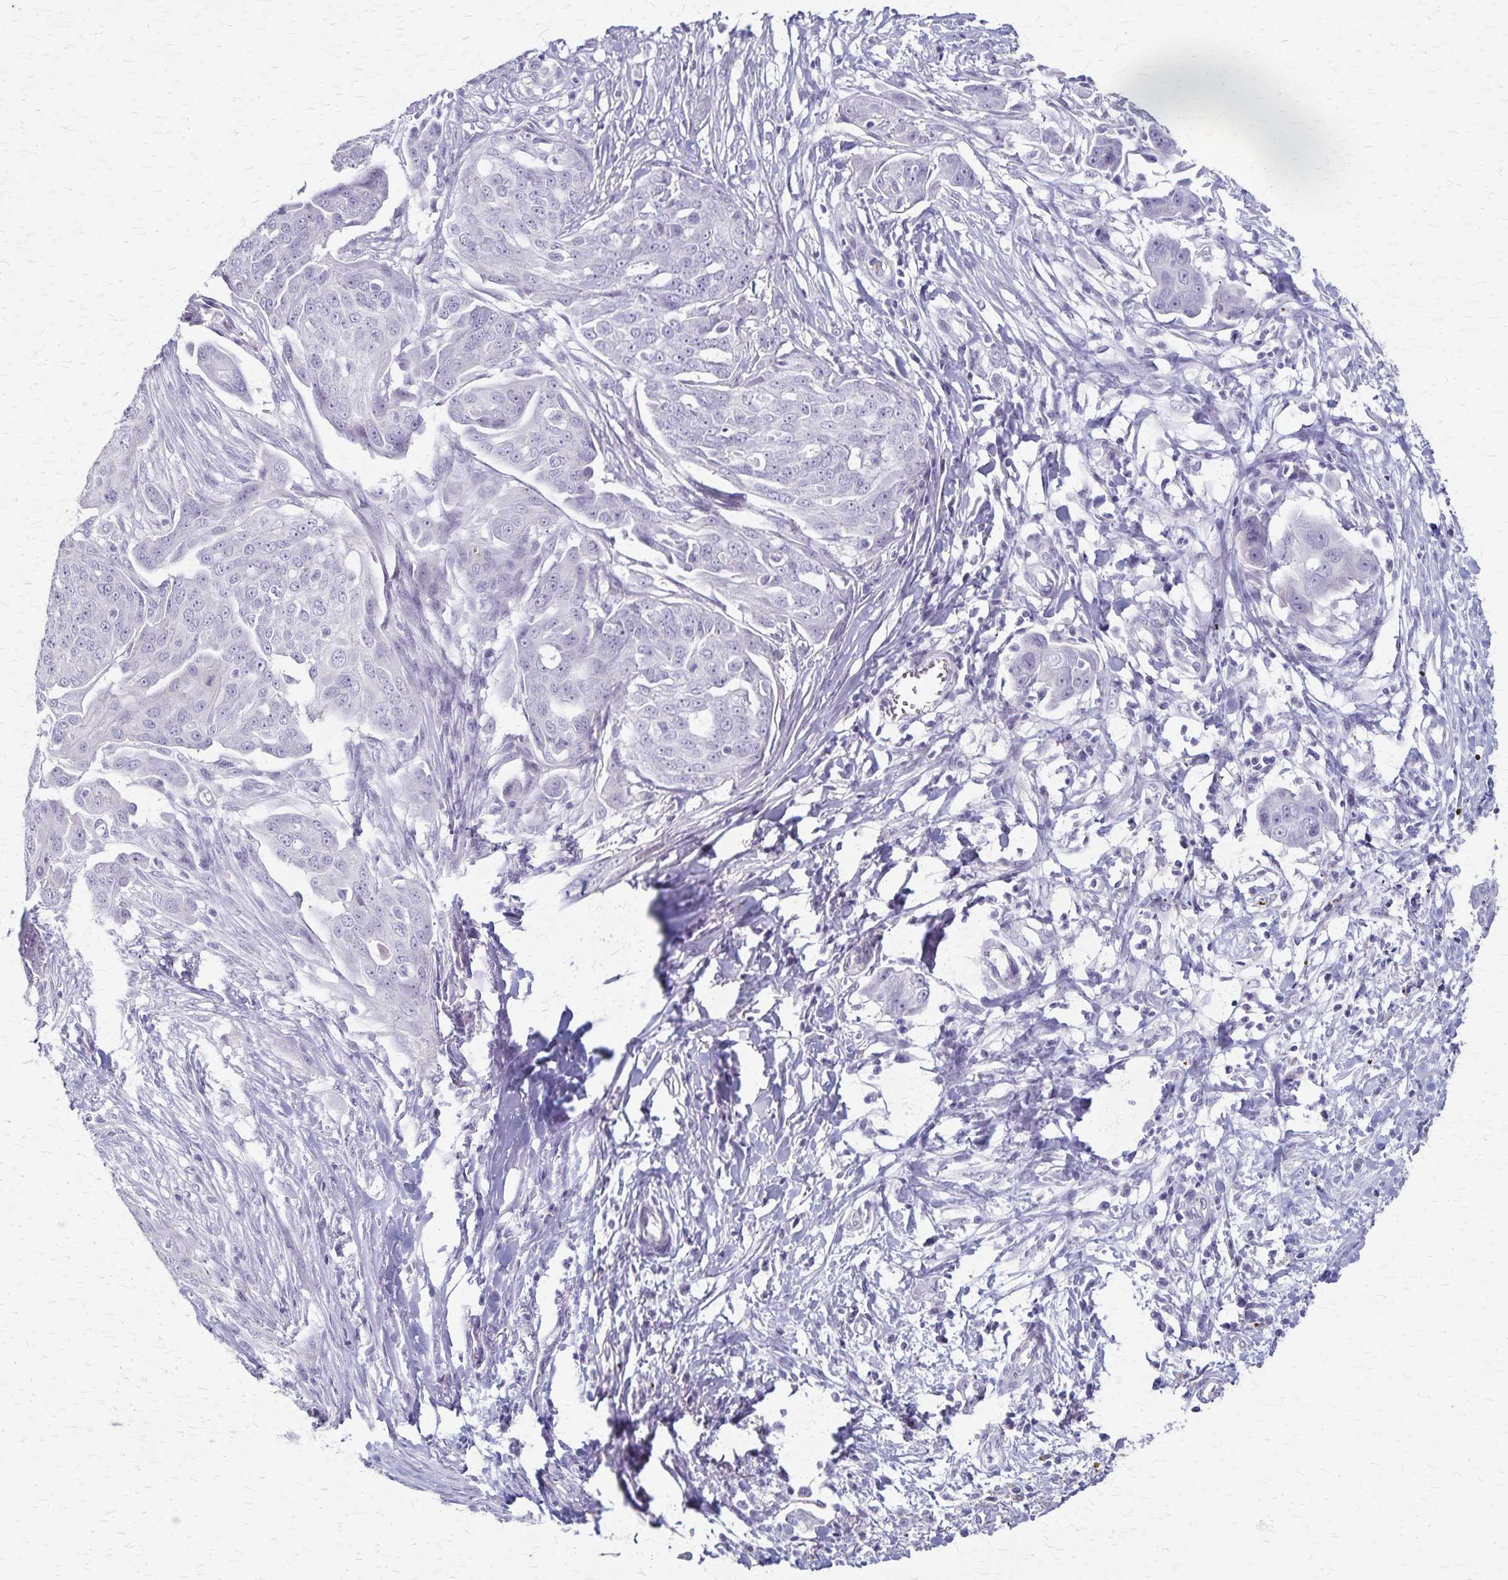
{"staining": {"intensity": "negative", "quantity": "none", "location": "none"}, "tissue": "ovarian cancer", "cell_type": "Tumor cells", "image_type": "cancer", "snomed": [{"axis": "morphology", "description": "Carcinoma, endometroid"}, {"axis": "topography", "description": "Ovary"}], "caption": "An IHC histopathology image of endometroid carcinoma (ovarian) is shown. There is no staining in tumor cells of endometroid carcinoma (ovarian).", "gene": "RASL10B", "patient": {"sex": "female", "age": 70}}